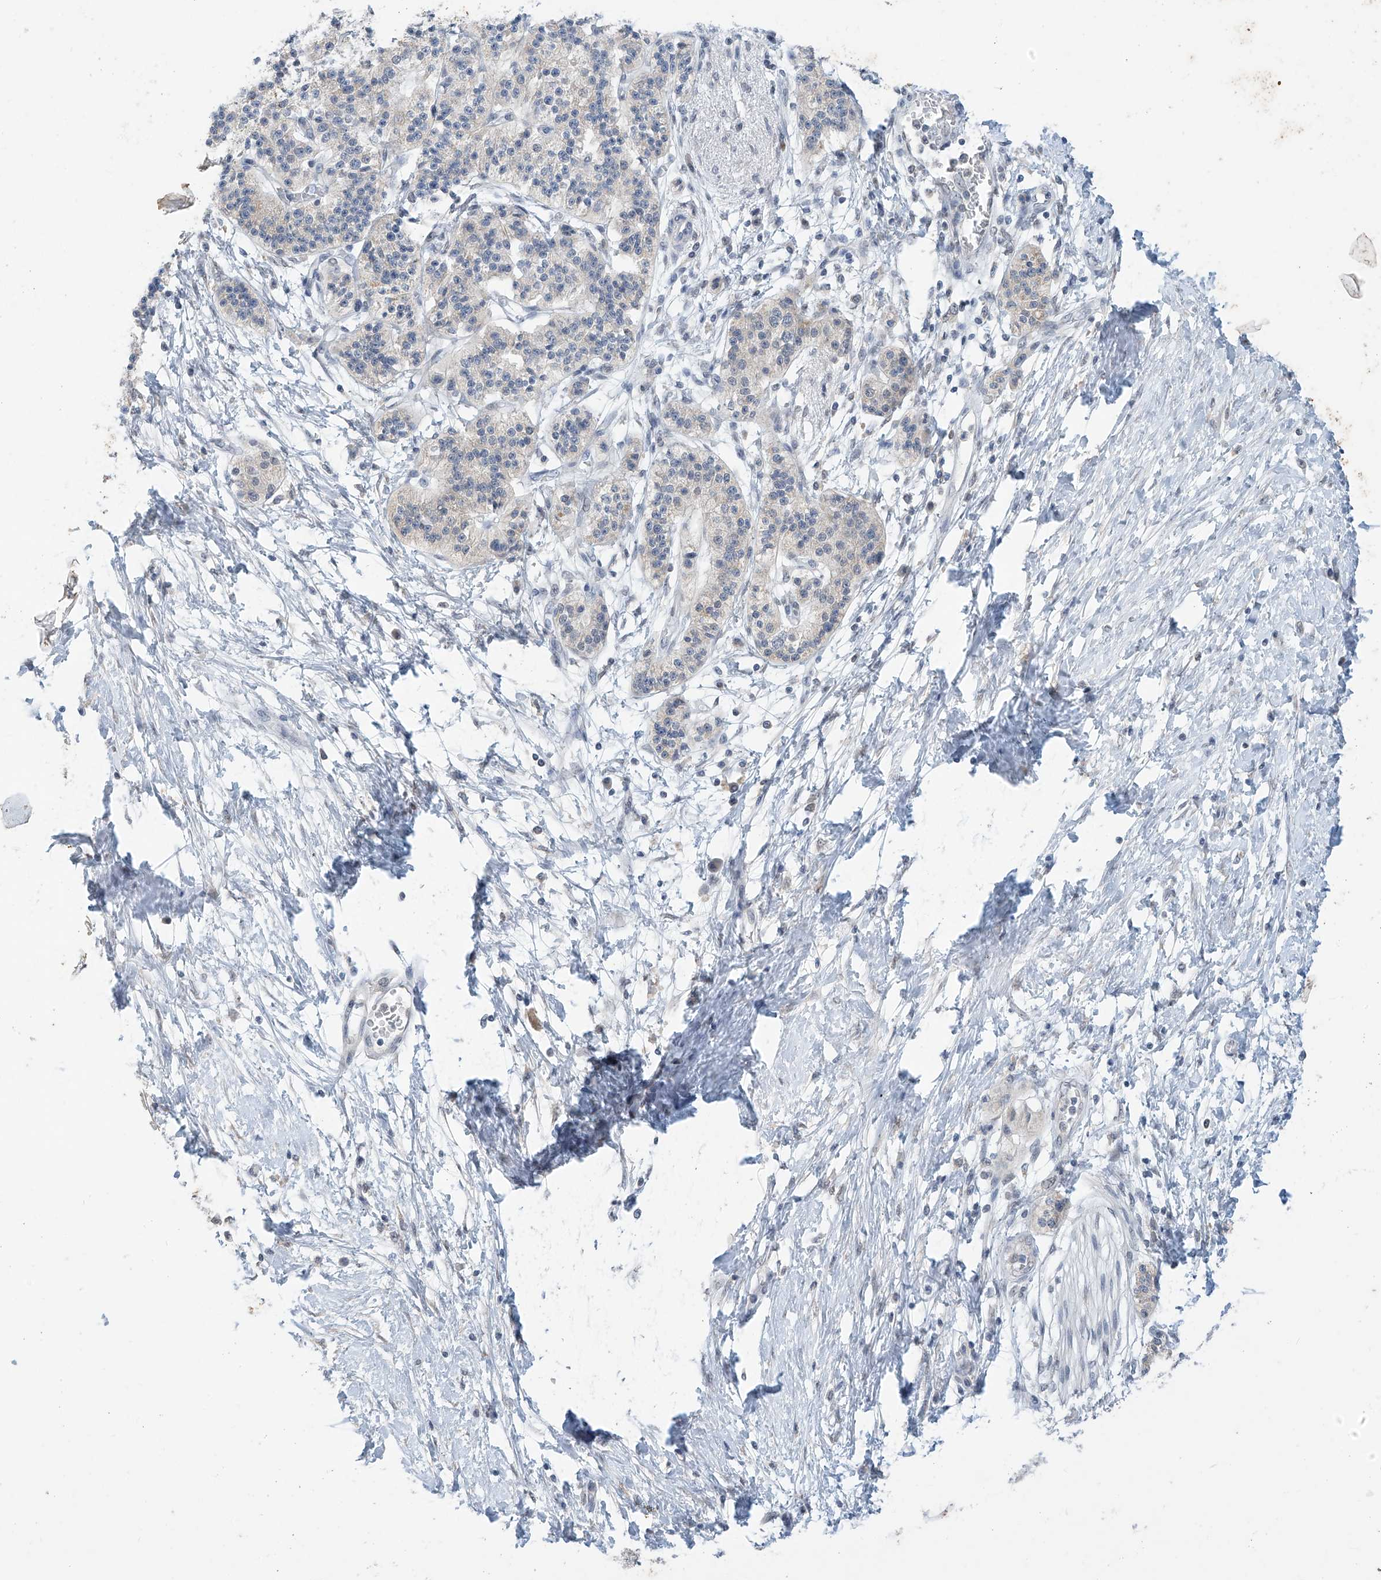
{"staining": {"intensity": "negative", "quantity": "none", "location": "none"}, "tissue": "pancreatic cancer", "cell_type": "Tumor cells", "image_type": "cancer", "snomed": [{"axis": "morphology", "description": "Adenocarcinoma, NOS"}, {"axis": "topography", "description": "Pancreas"}], "caption": "Immunohistochemistry of pancreatic cancer (adenocarcinoma) exhibits no staining in tumor cells.", "gene": "APLF", "patient": {"sex": "male", "age": 50}}